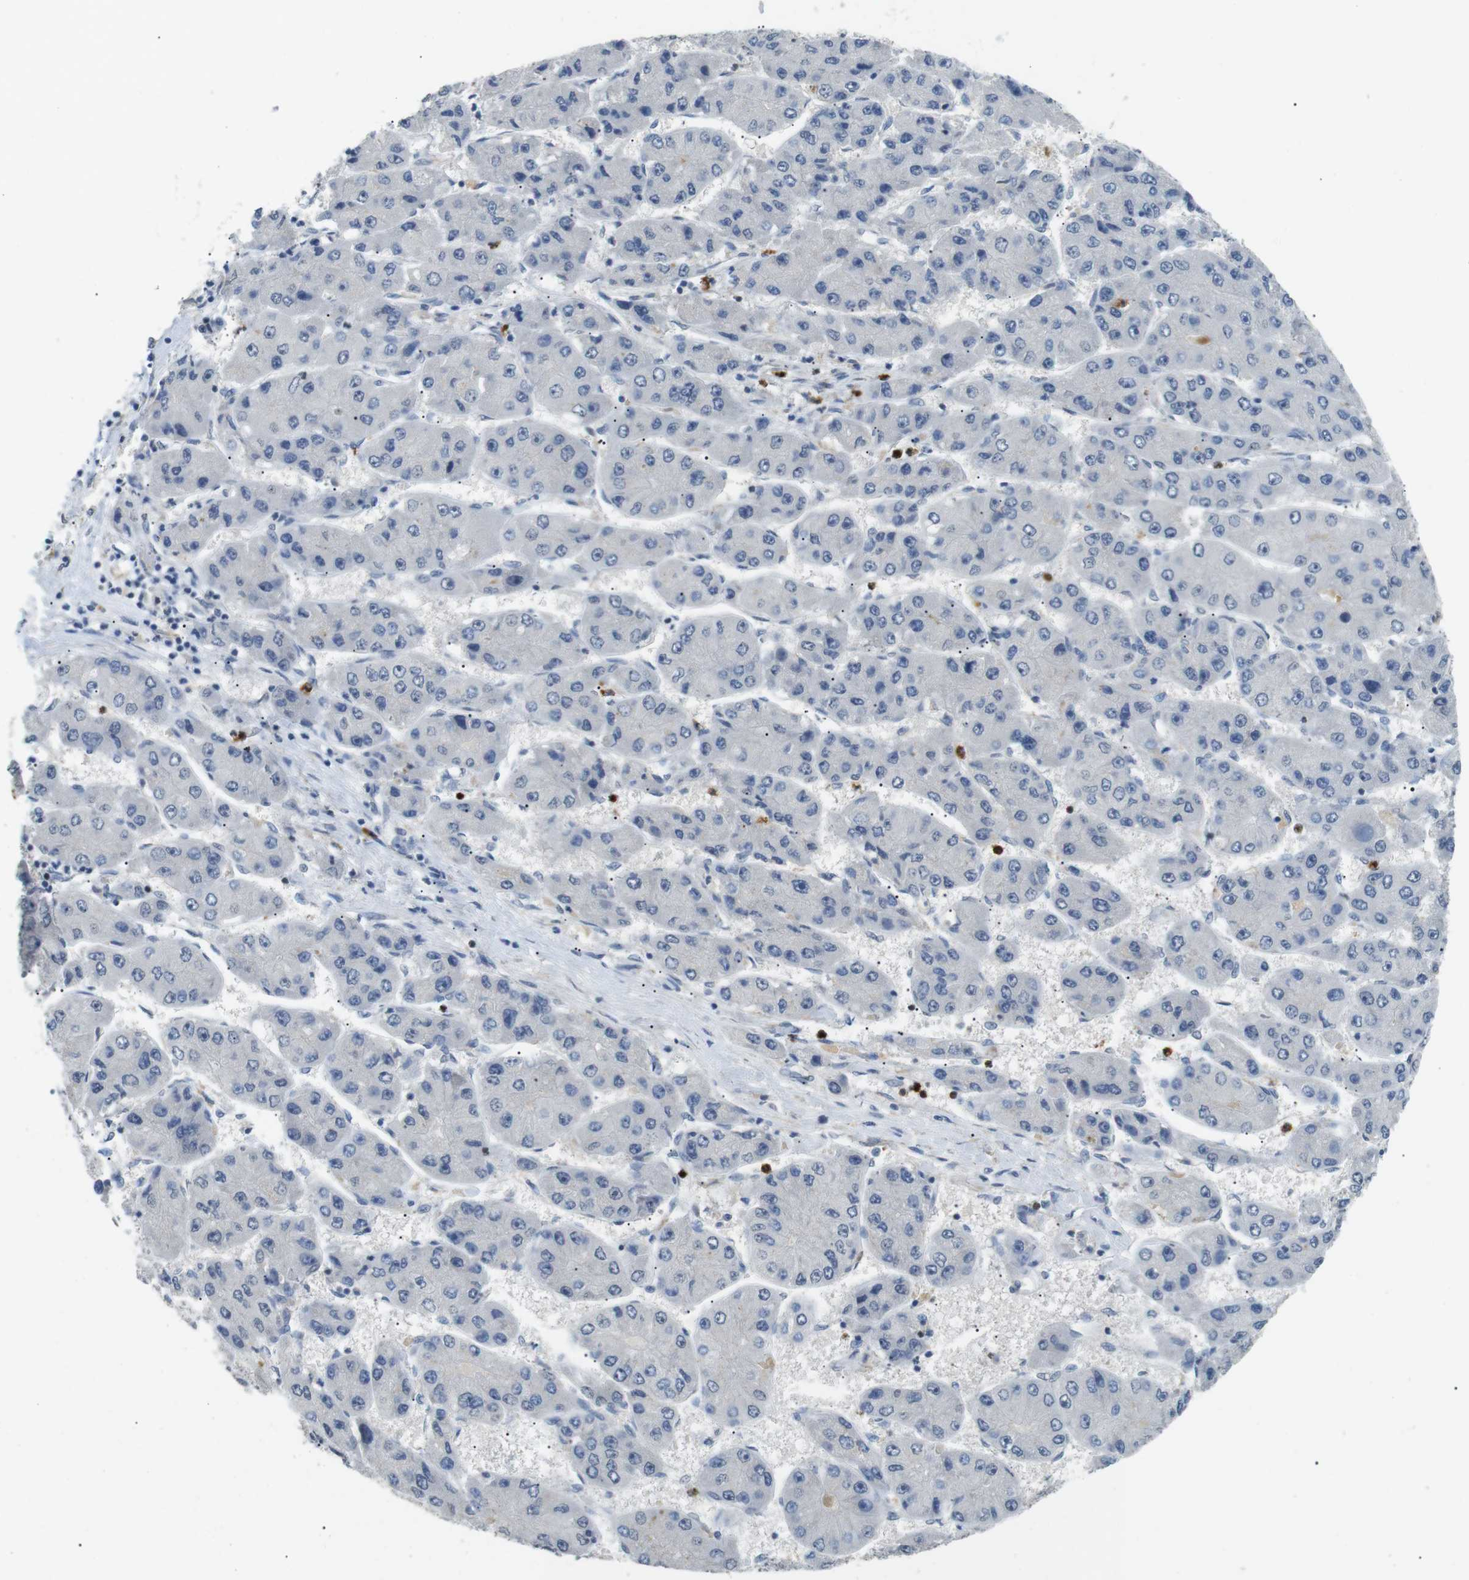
{"staining": {"intensity": "negative", "quantity": "none", "location": "none"}, "tissue": "liver cancer", "cell_type": "Tumor cells", "image_type": "cancer", "snomed": [{"axis": "morphology", "description": "Carcinoma, Hepatocellular, NOS"}, {"axis": "topography", "description": "Liver"}], "caption": "IHC image of neoplastic tissue: human liver cancer stained with DAB (3,3'-diaminobenzidine) shows no significant protein positivity in tumor cells.", "gene": "GZMM", "patient": {"sex": "female", "age": 61}}